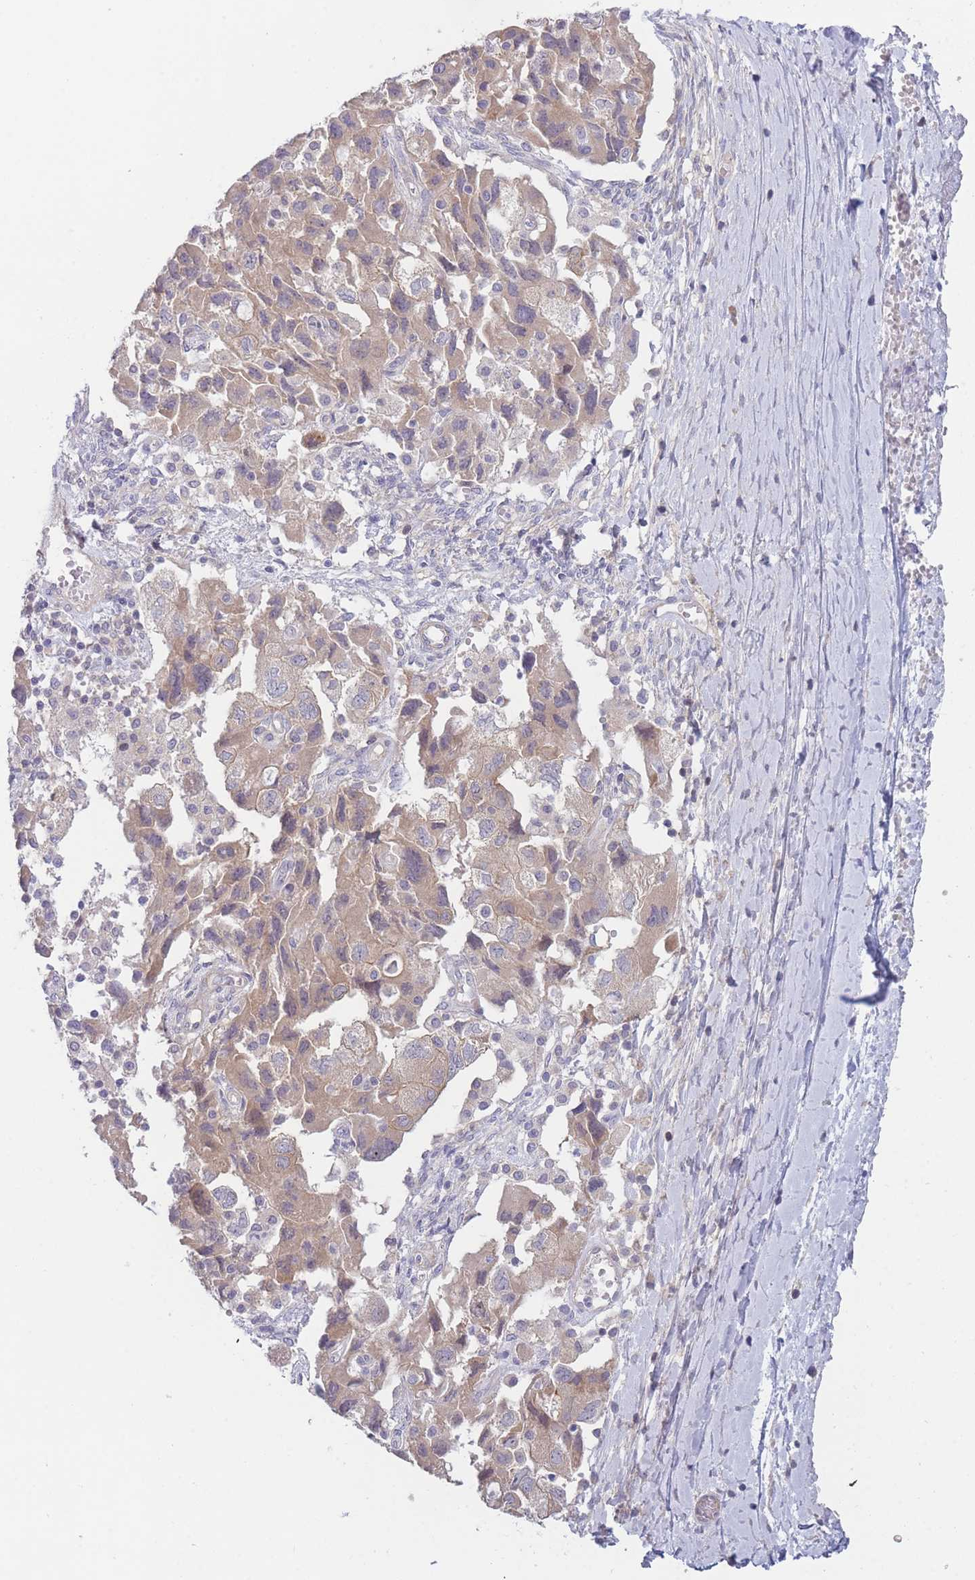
{"staining": {"intensity": "moderate", "quantity": ">75%", "location": "cytoplasmic/membranous"}, "tissue": "ovarian cancer", "cell_type": "Tumor cells", "image_type": "cancer", "snomed": [{"axis": "morphology", "description": "Carcinoma, NOS"}, {"axis": "morphology", "description": "Cystadenocarcinoma, serous, NOS"}, {"axis": "topography", "description": "Ovary"}], "caption": "Ovarian carcinoma stained with DAB (3,3'-diaminobenzidine) immunohistochemistry demonstrates medium levels of moderate cytoplasmic/membranous staining in about >75% of tumor cells. The protein of interest is shown in brown color, while the nuclei are stained blue.", "gene": "WDR93", "patient": {"sex": "female", "age": 69}}